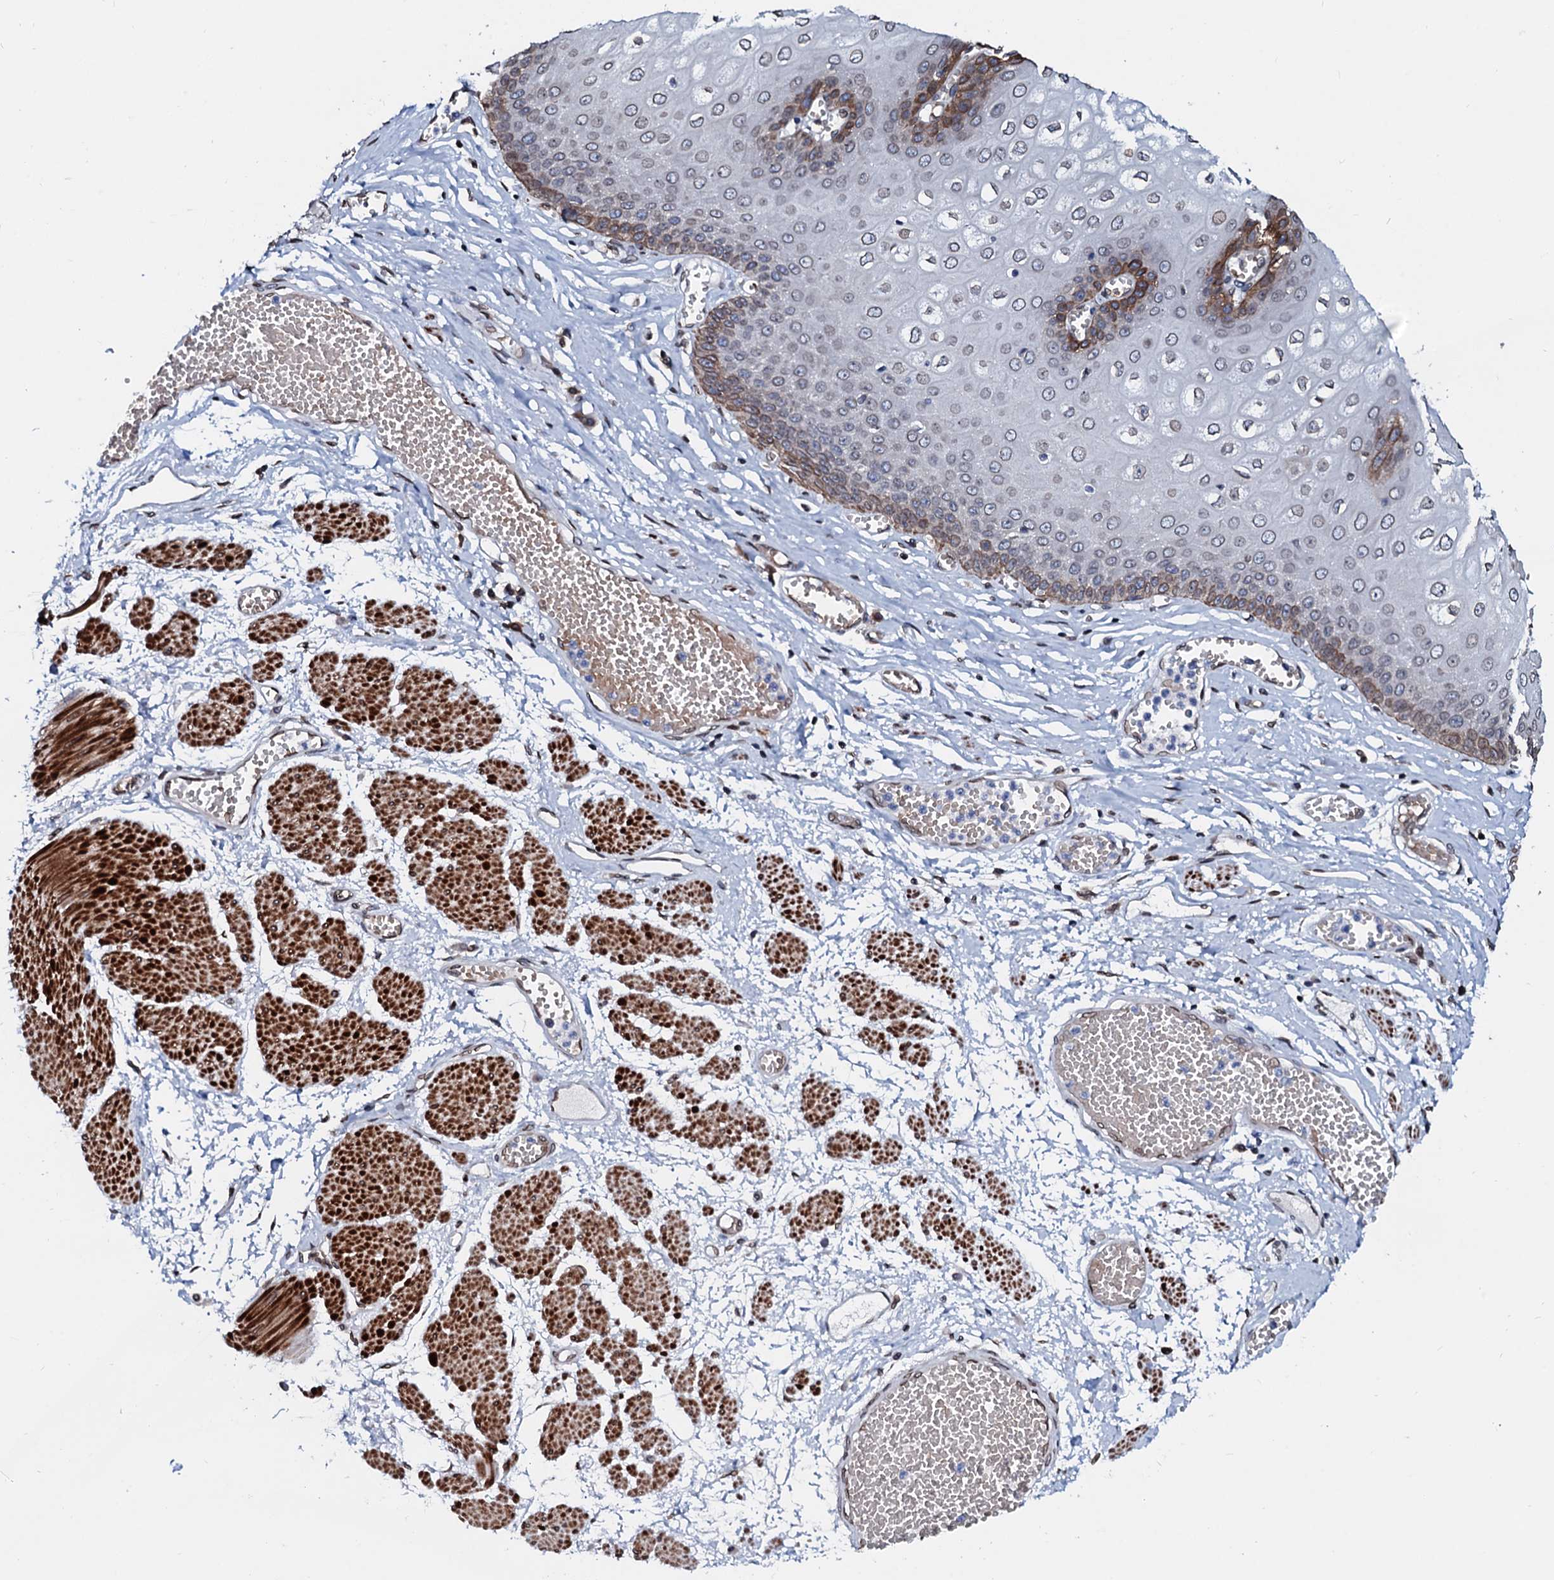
{"staining": {"intensity": "moderate", "quantity": "25%-75%", "location": "cytoplasmic/membranous,nuclear"}, "tissue": "esophagus", "cell_type": "Squamous epithelial cells", "image_type": "normal", "snomed": [{"axis": "morphology", "description": "Normal tissue, NOS"}, {"axis": "topography", "description": "Esophagus"}], "caption": "Squamous epithelial cells demonstrate medium levels of moderate cytoplasmic/membranous,nuclear expression in approximately 25%-75% of cells in benign esophagus. (Stains: DAB (3,3'-diaminobenzidine) in brown, nuclei in blue, Microscopy: brightfield microscopy at high magnification).", "gene": "NRP2", "patient": {"sex": "male", "age": 60}}